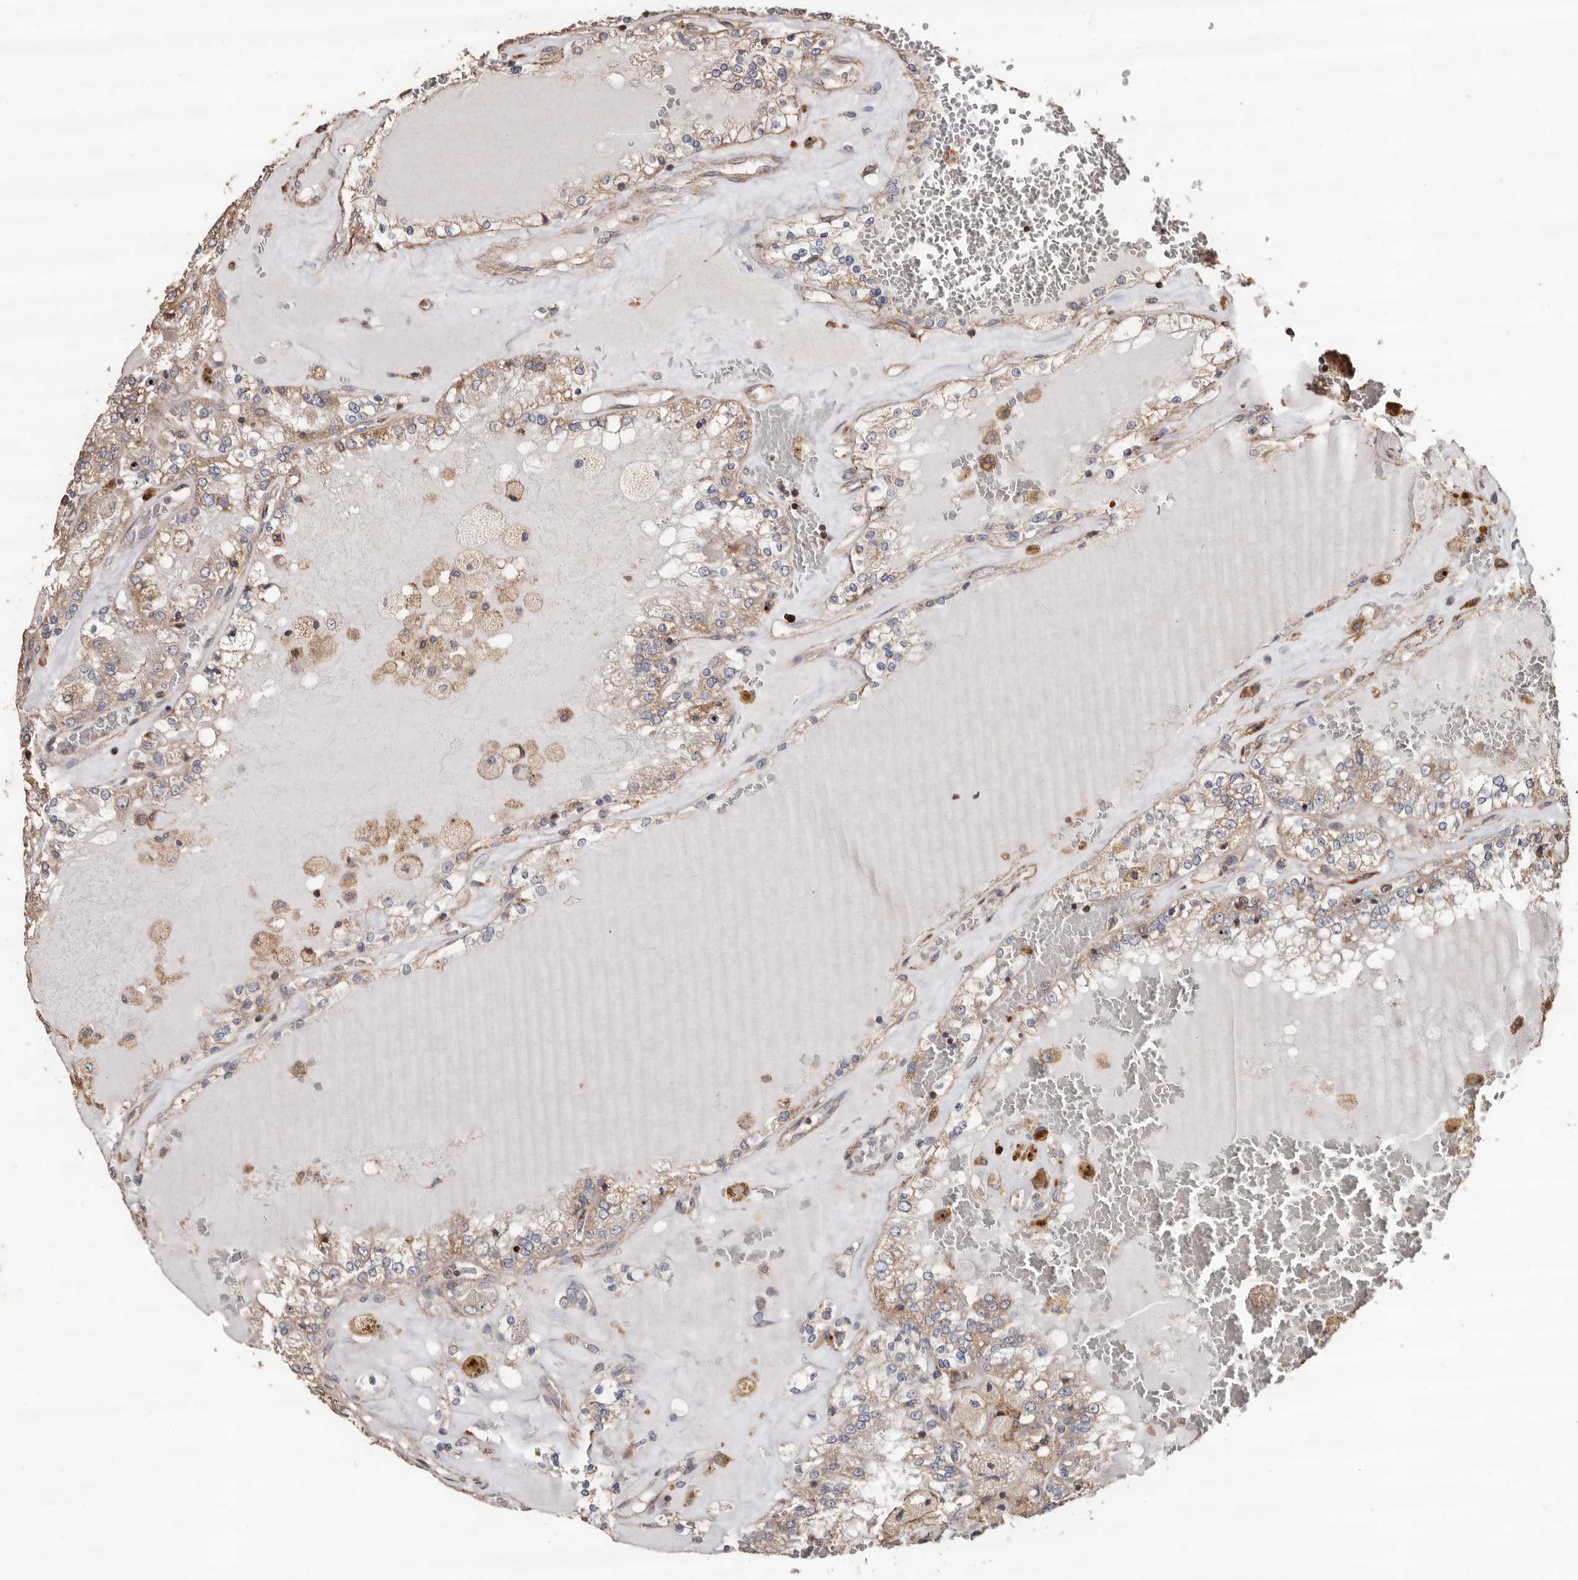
{"staining": {"intensity": "weak", "quantity": ">75%", "location": "cytoplasmic/membranous"}, "tissue": "renal cancer", "cell_type": "Tumor cells", "image_type": "cancer", "snomed": [{"axis": "morphology", "description": "Adenocarcinoma, NOS"}, {"axis": "topography", "description": "Kidney"}], "caption": "Immunohistochemistry (IHC) (DAB (3,3'-diaminobenzidine)) staining of renal cancer displays weak cytoplasmic/membranous protein staining in about >75% of tumor cells.", "gene": "OSGIN2", "patient": {"sex": "female", "age": 56}}